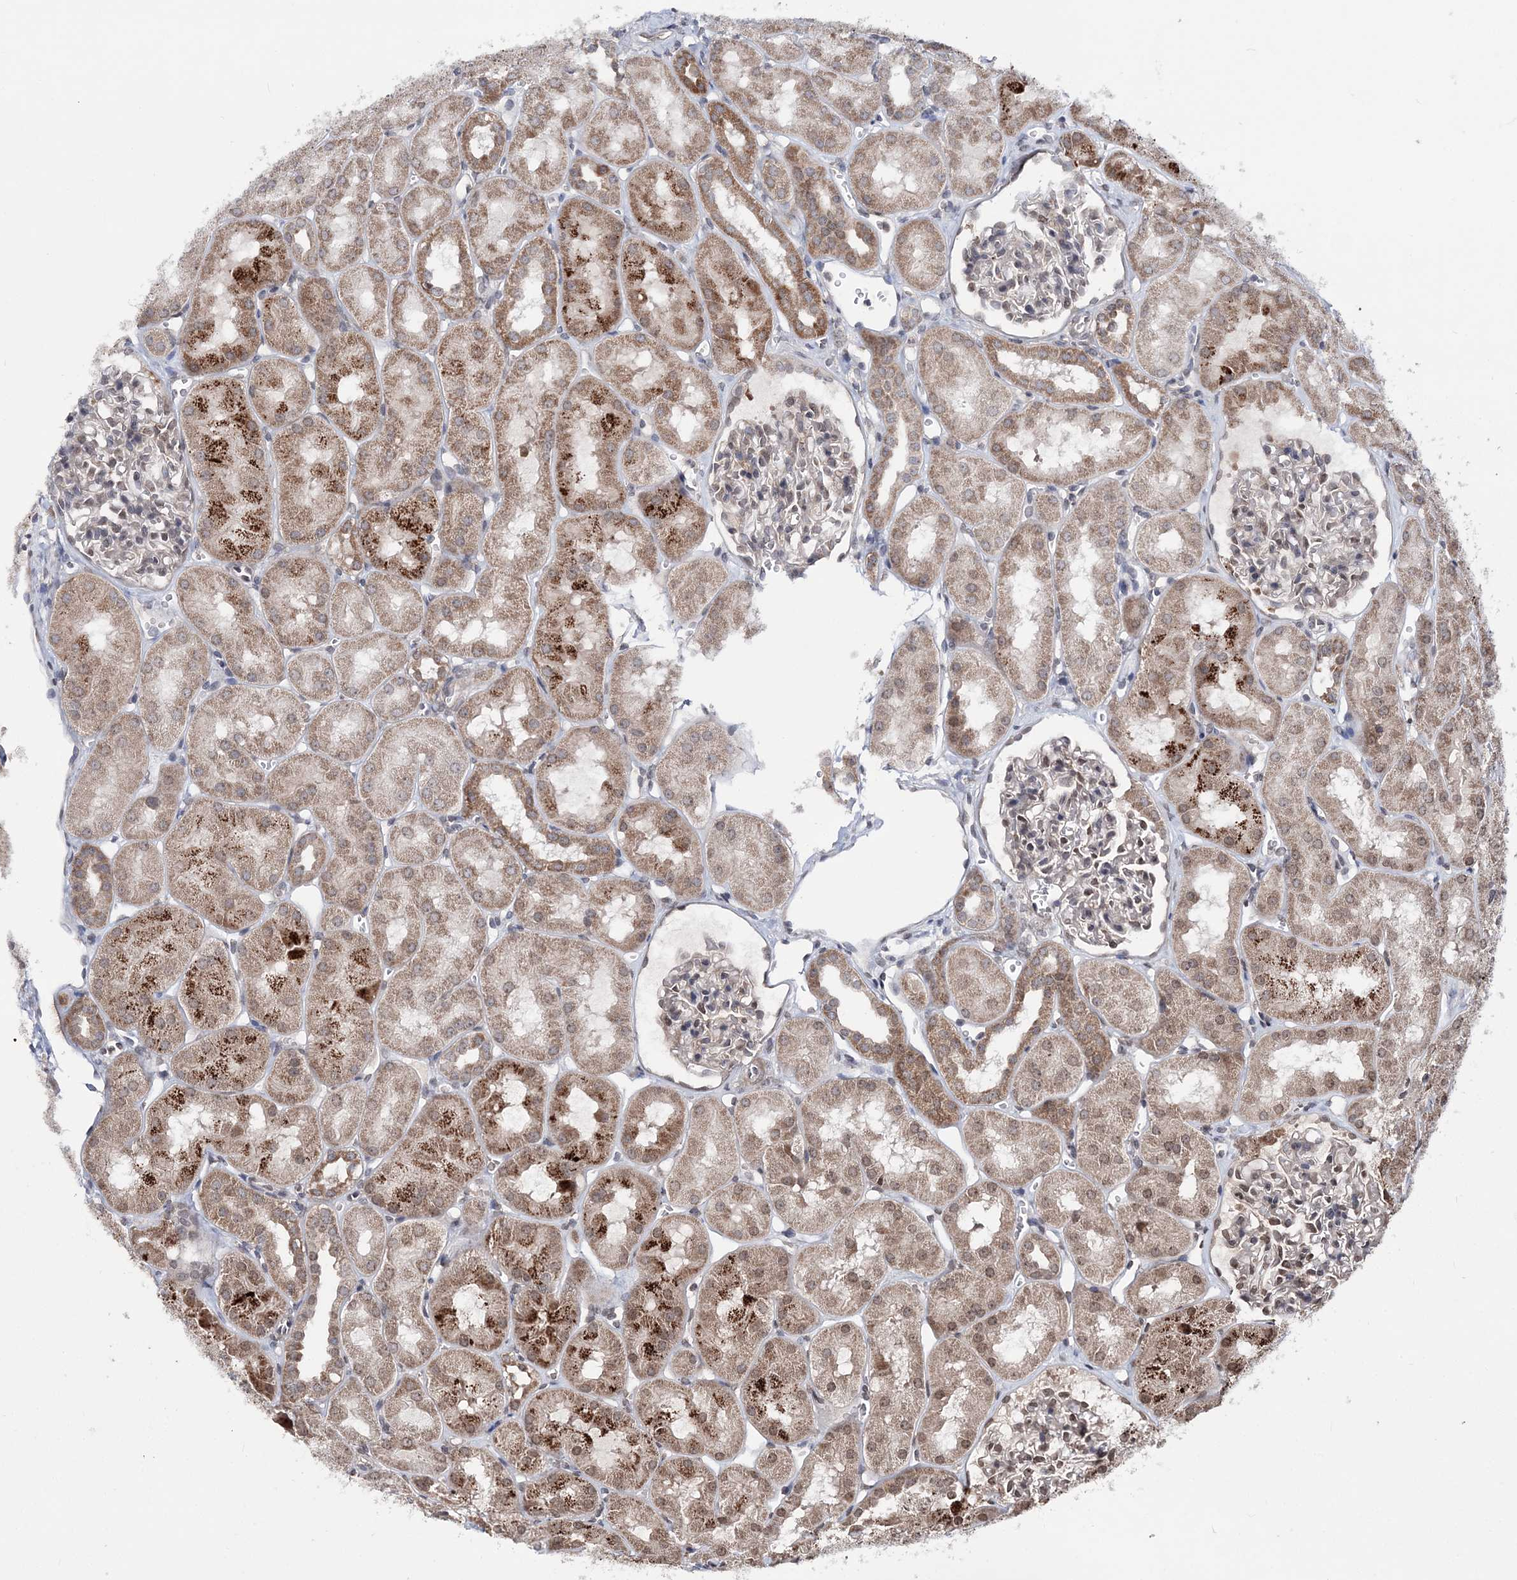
{"staining": {"intensity": "moderate", "quantity": "<25%", "location": "cytoplasmic/membranous,nuclear"}, "tissue": "kidney", "cell_type": "Cells in glomeruli", "image_type": "normal", "snomed": [{"axis": "morphology", "description": "Normal tissue, NOS"}, {"axis": "topography", "description": "Kidney"}, {"axis": "topography", "description": "Urinary bladder"}], "caption": "Immunohistochemistry (IHC) (DAB (3,3'-diaminobenzidine)) staining of benign kidney exhibits moderate cytoplasmic/membranous,nuclear protein staining in approximately <25% of cells in glomeruli.", "gene": "SOWAHB", "patient": {"sex": "male", "age": 16}}